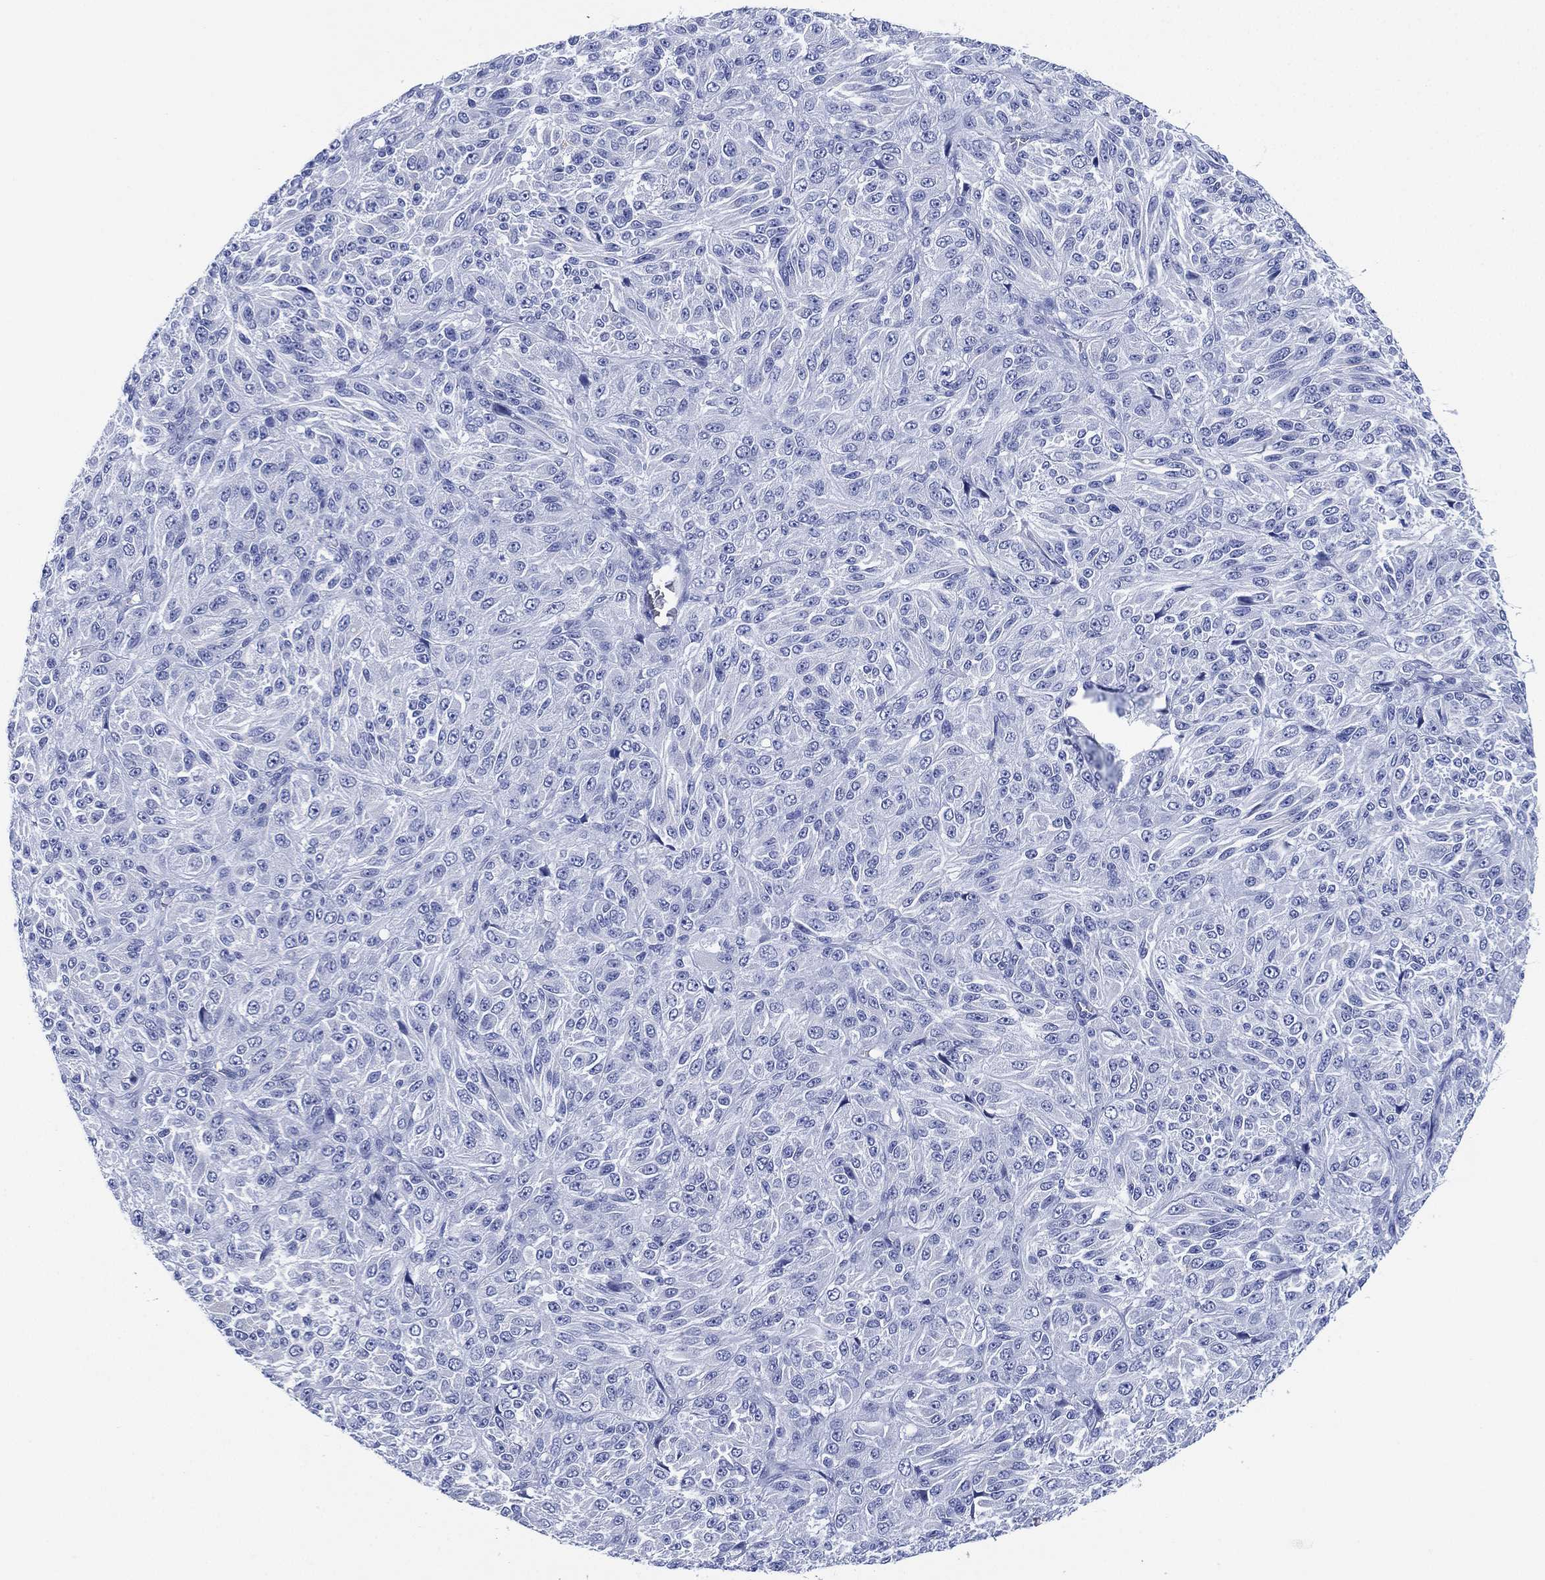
{"staining": {"intensity": "negative", "quantity": "none", "location": "none"}, "tissue": "melanoma", "cell_type": "Tumor cells", "image_type": "cancer", "snomed": [{"axis": "morphology", "description": "Malignant melanoma, Metastatic site"}, {"axis": "topography", "description": "Brain"}], "caption": "This is a image of immunohistochemistry (IHC) staining of malignant melanoma (metastatic site), which shows no expression in tumor cells.", "gene": "SLC9C2", "patient": {"sex": "female", "age": 56}}